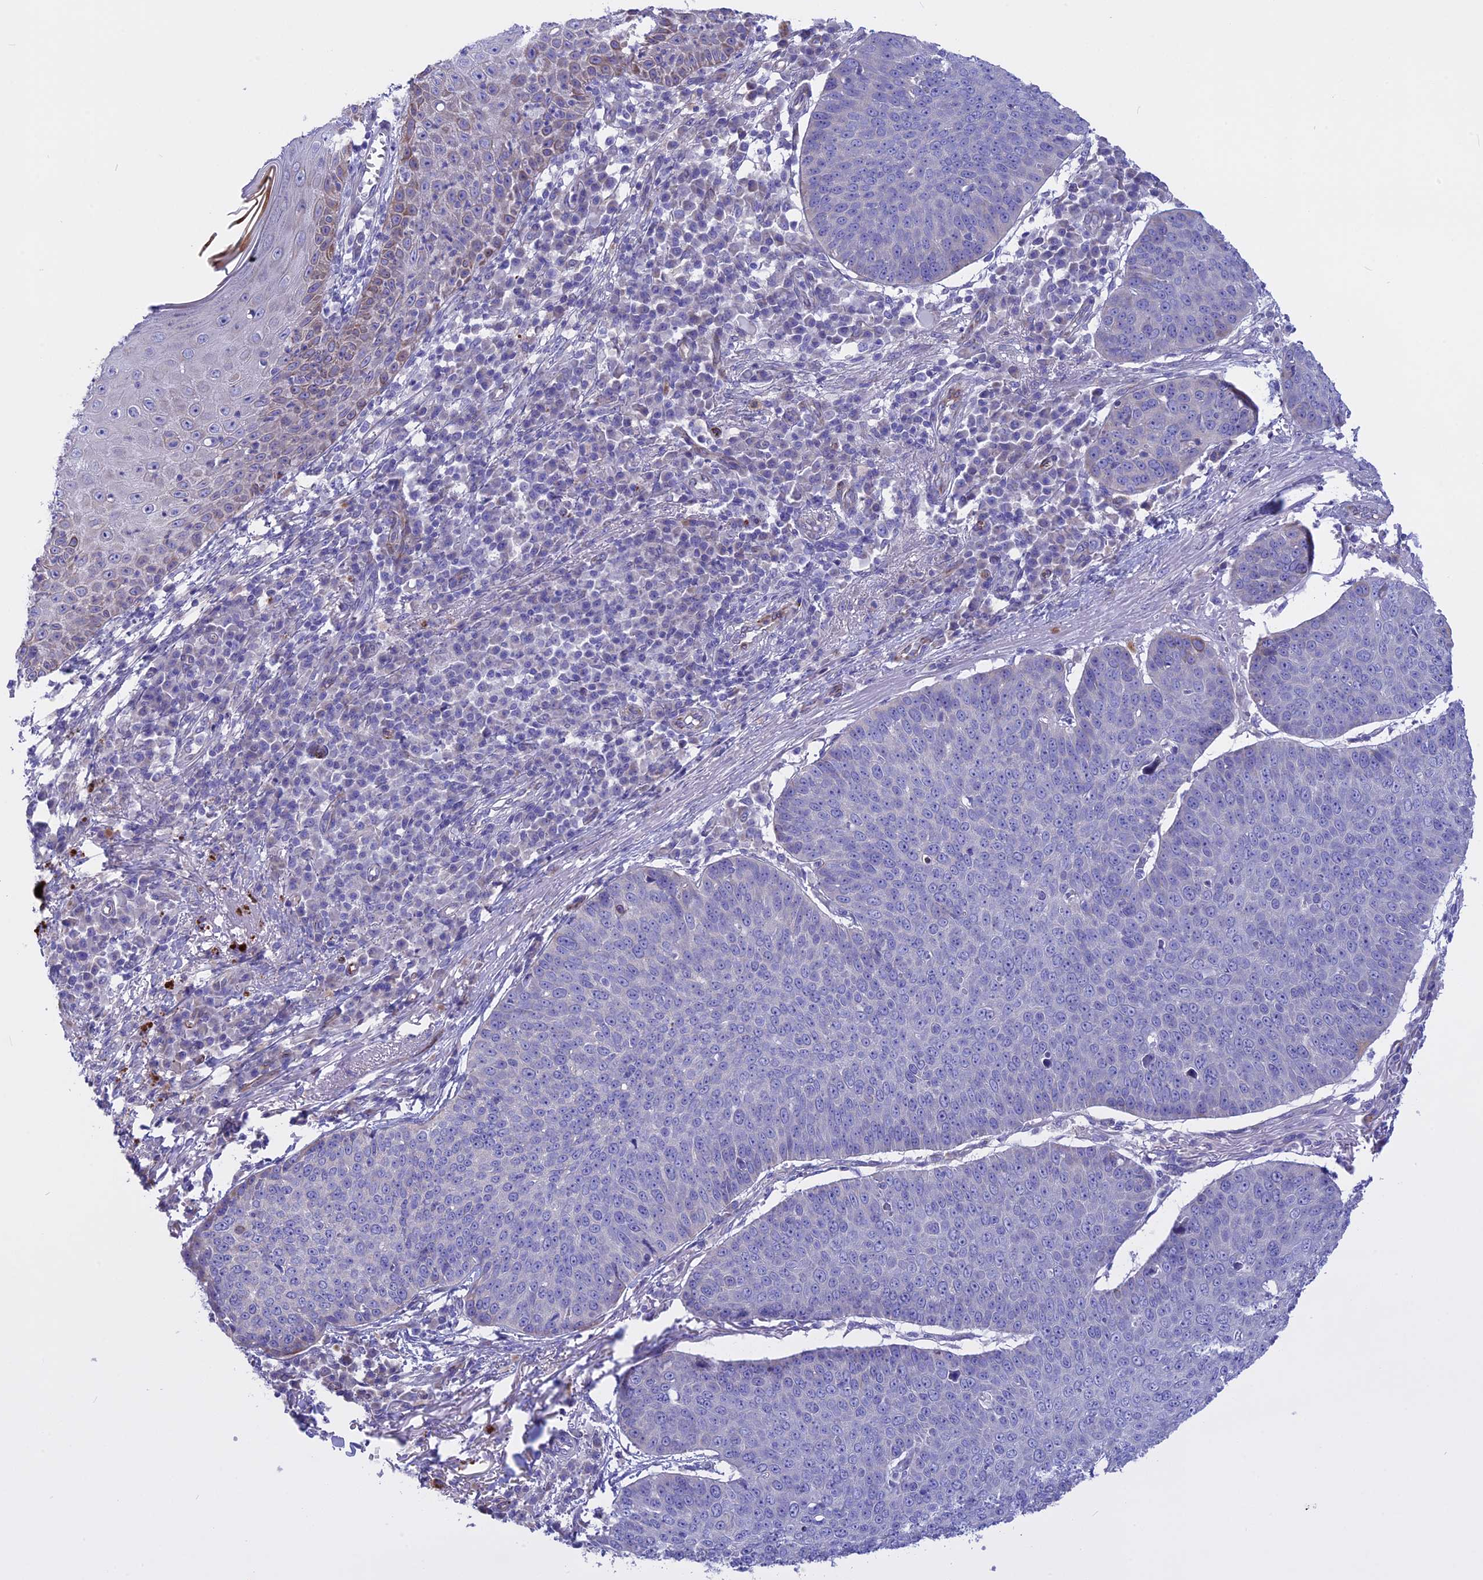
{"staining": {"intensity": "negative", "quantity": "none", "location": "none"}, "tissue": "skin cancer", "cell_type": "Tumor cells", "image_type": "cancer", "snomed": [{"axis": "morphology", "description": "Squamous cell carcinoma, NOS"}, {"axis": "topography", "description": "Skin"}], "caption": "Tumor cells show no significant protein positivity in squamous cell carcinoma (skin).", "gene": "TMEM138", "patient": {"sex": "male", "age": 71}}